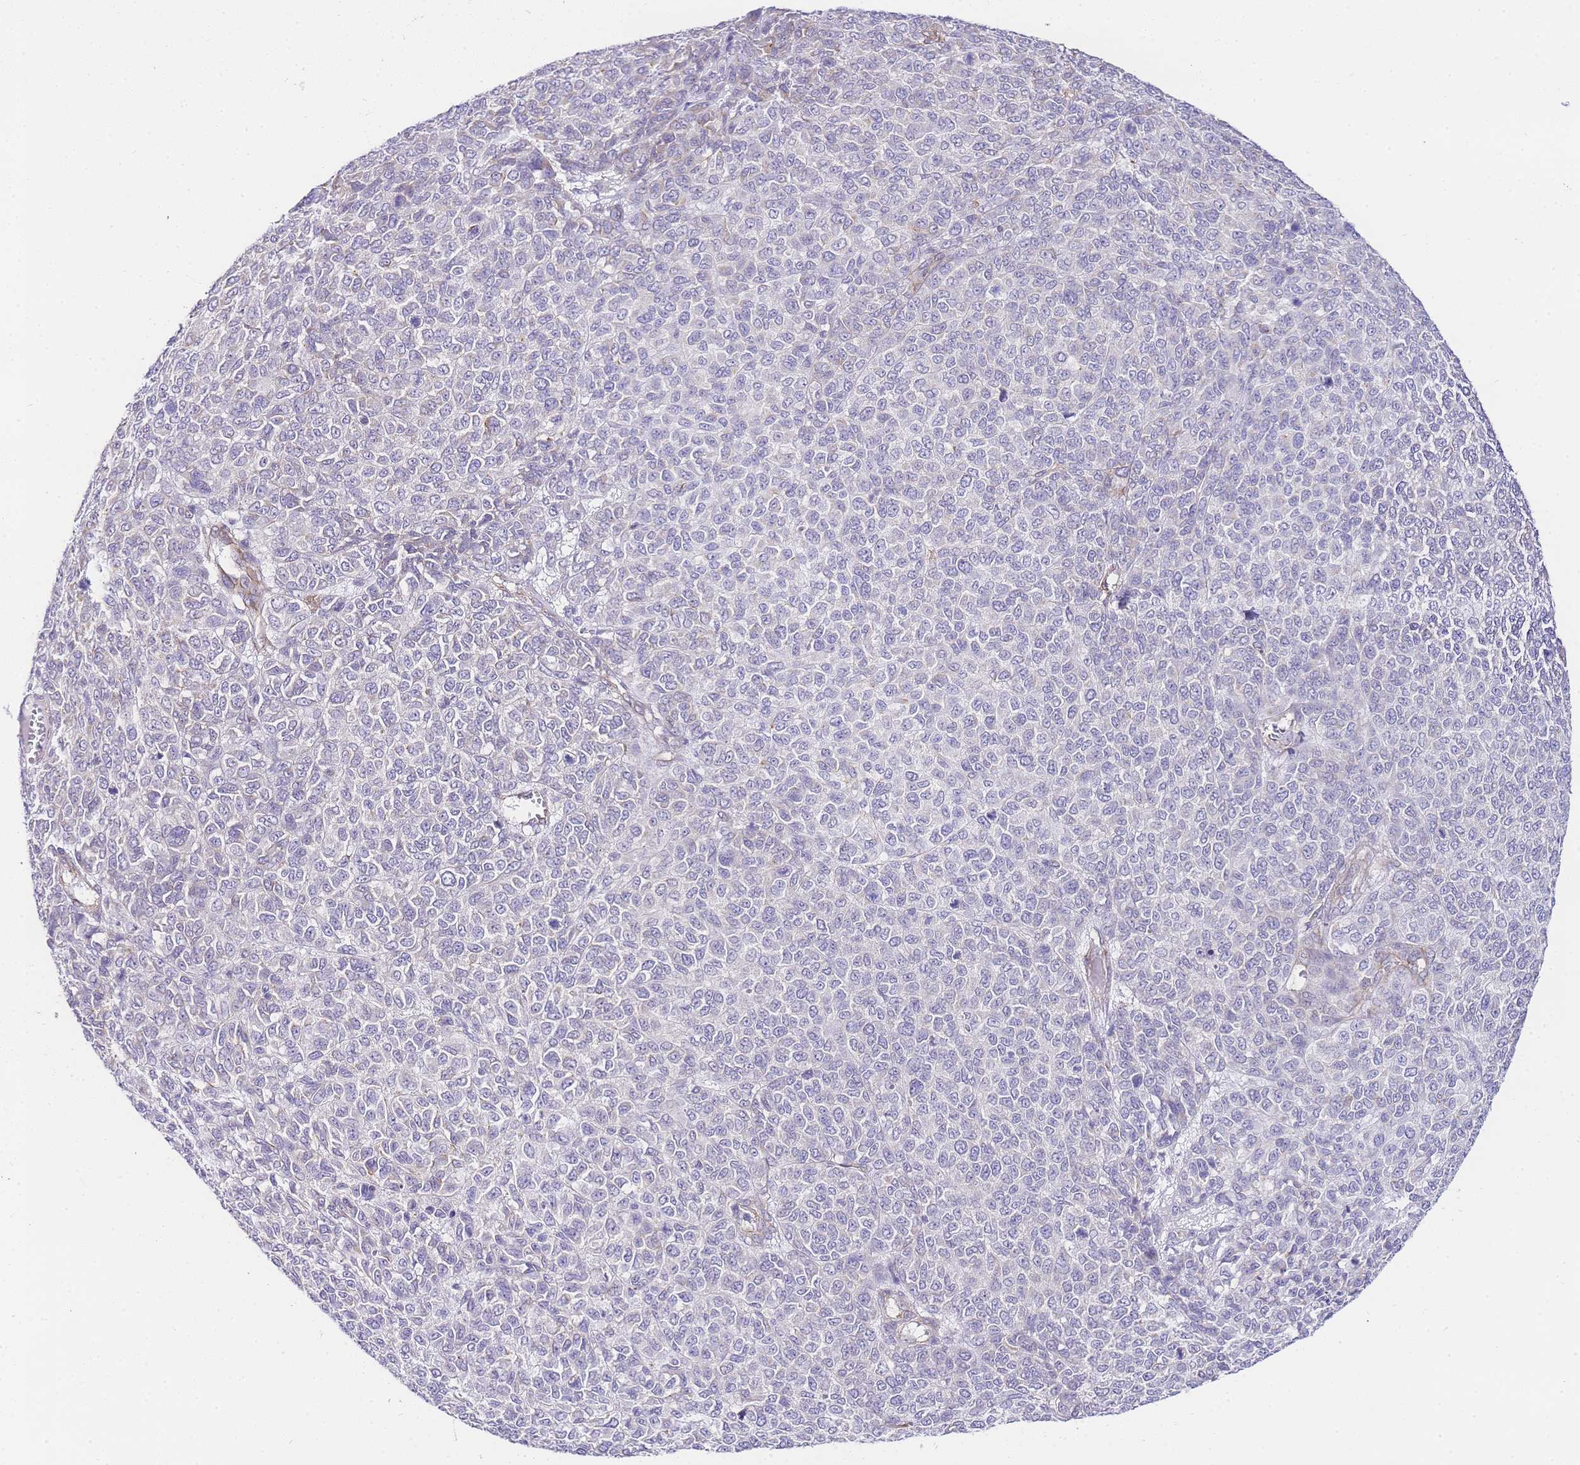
{"staining": {"intensity": "weak", "quantity": "<25%", "location": "cytoplasmic/membranous"}, "tissue": "melanoma", "cell_type": "Tumor cells", "image_type": "cancer", "snomed": [{"axis": "morphology", "description": "Malignant melanoma, NOS"}, {"axis": "topography", "description": "Skin"}], "caption": "The immunohistochemistry histopathology image has no significant positivity in tumor cells of malignant melanoma tissue.", "gene": "PDCD7", "patient": {"sex": "male", "age": 49}}